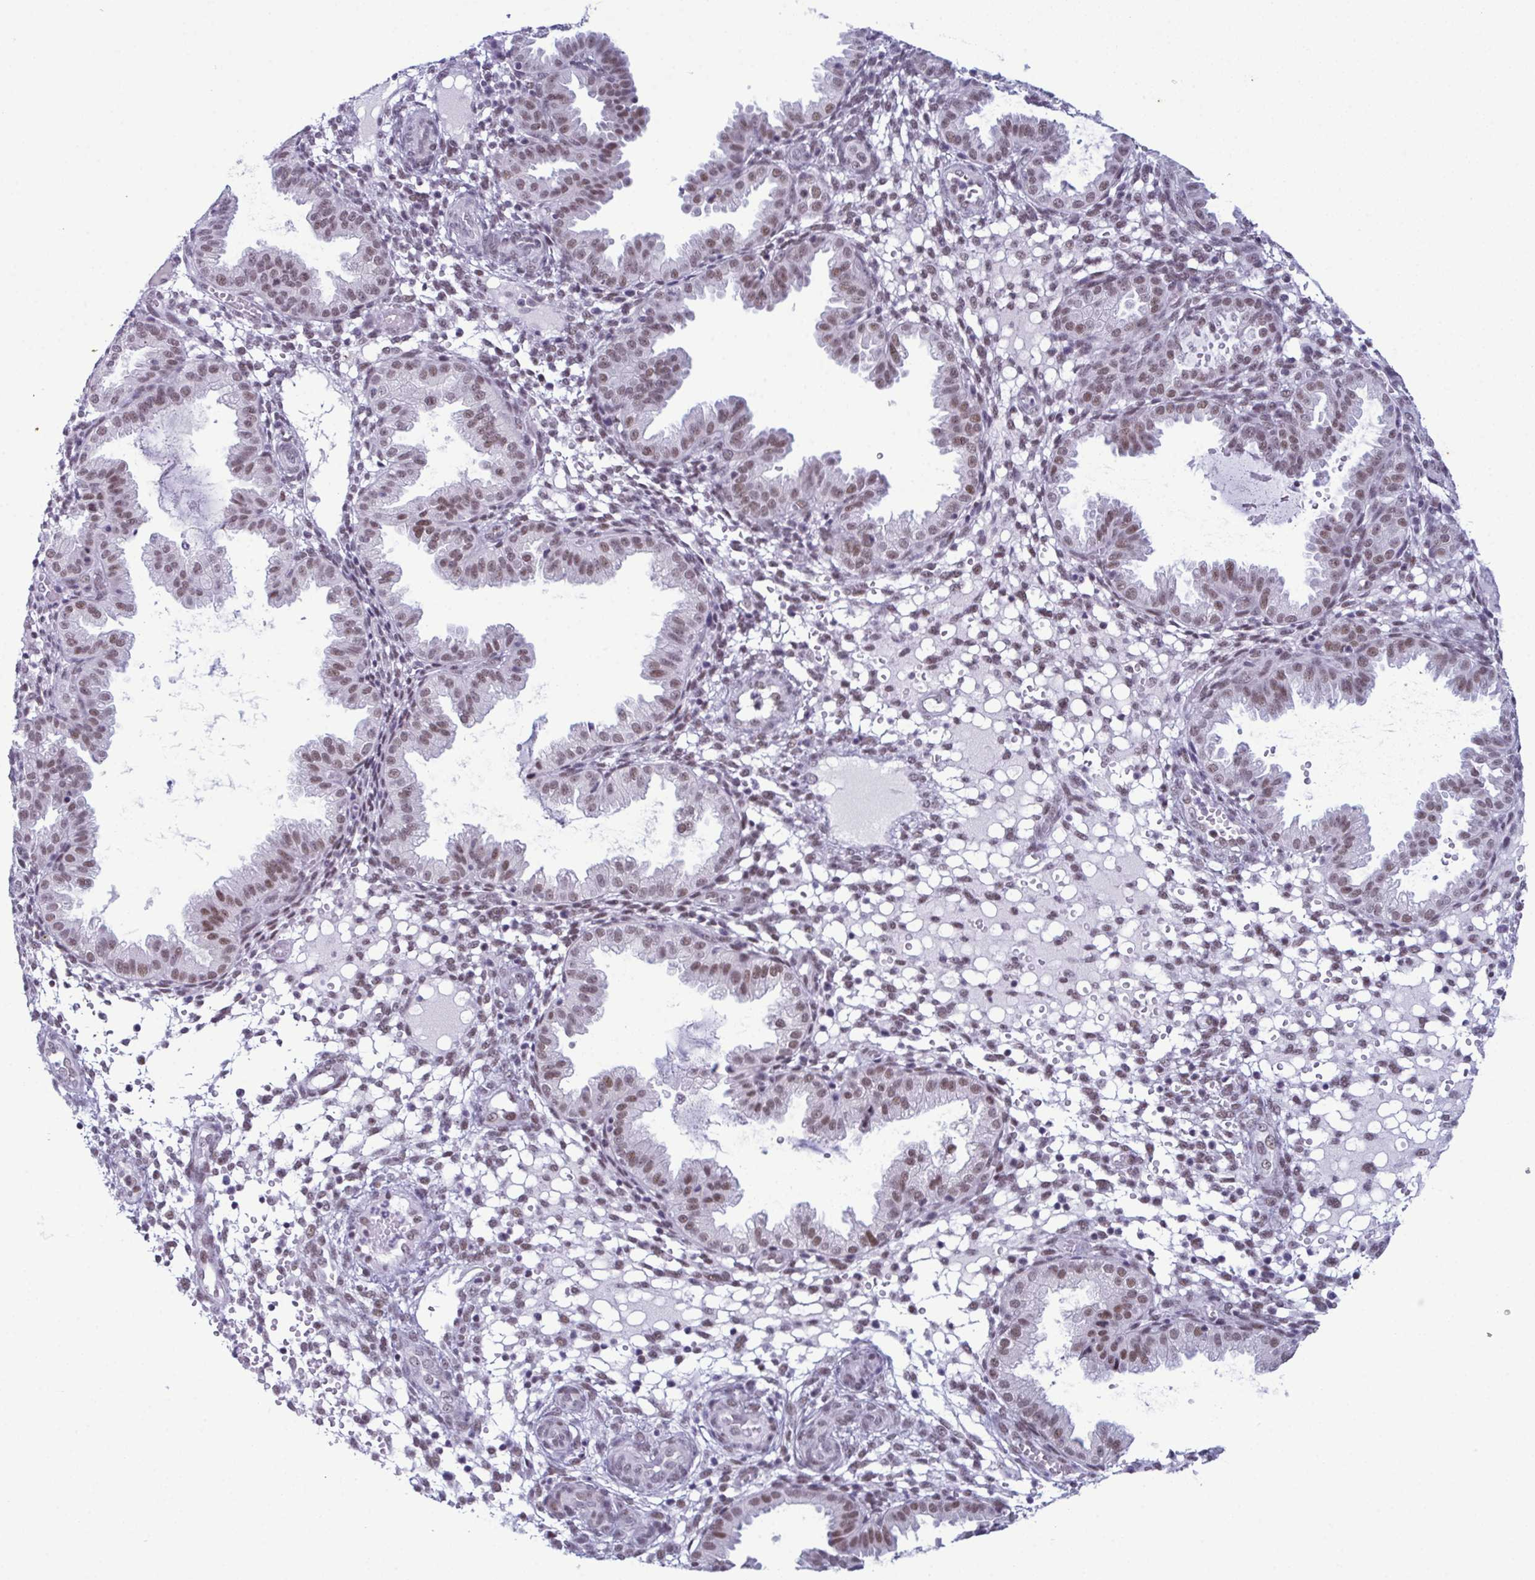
{"staining": {"intensity": "moderate", "quantity": "25%-75%", "location": "nuclear"}, "tissue": "endometrium", "cell_type": "Cells in endometrial stroma", "image_type": "normal", "snomed": [{"axis": "morphology", "description": "Normal tissue, NOS"}, {"axis": "topography", "description": "Endometrium"}], "caption": "Immunohistochemical staining of benign endometrium reveals moderate nuclear protein expression in about 25%-75% of cells in endometrial stroma. The staining was performed using DAB to visualize the protein expression in brown, while the nuclei were stained in blue with hematoxylin (Magnification: 20x).", "gene": "RBM7", "patient": {"sex": "female", "age": 33}}